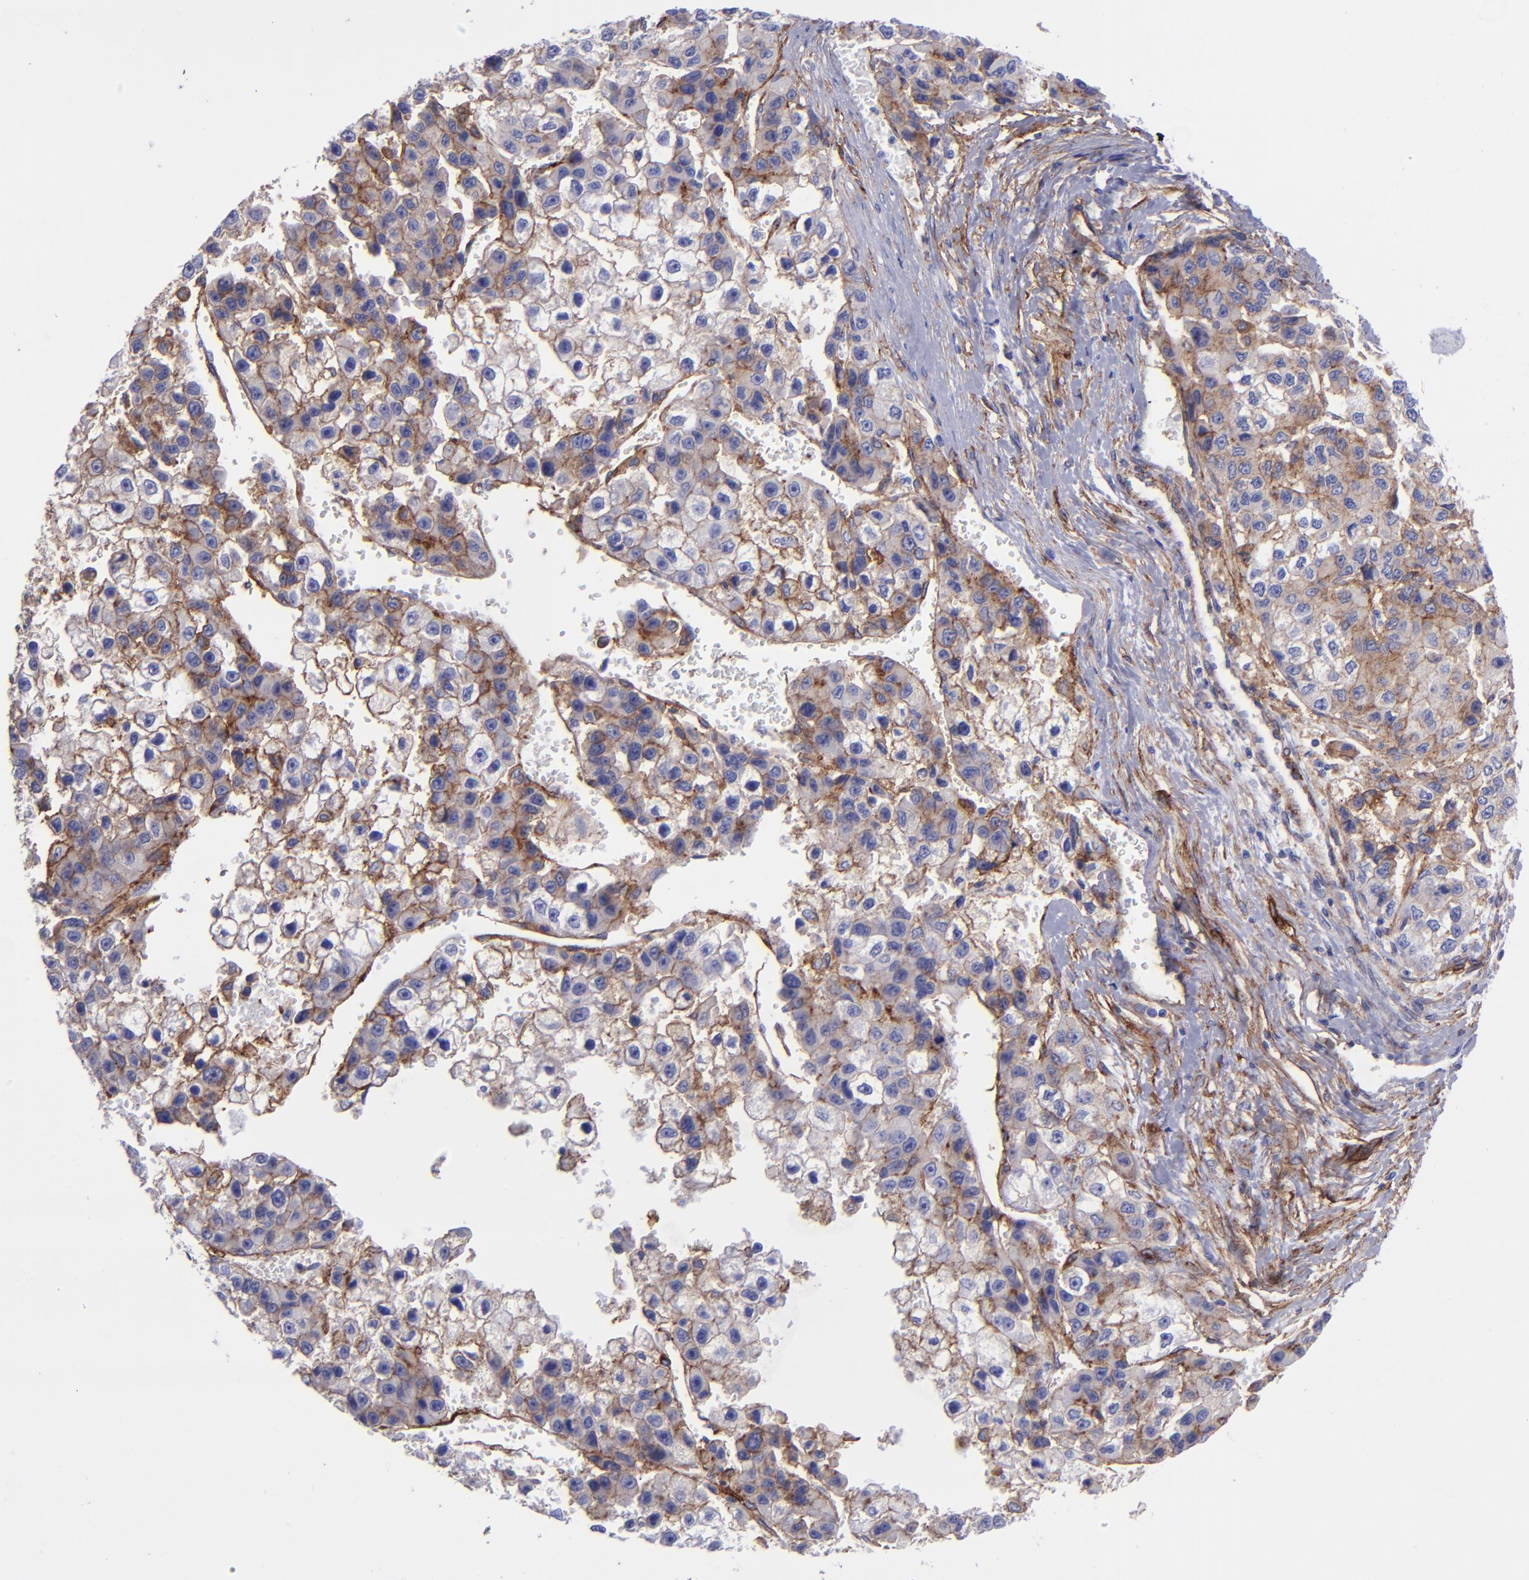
{"staining": {"intensity": "weak", "quantity": "<25%", "location": "cytoplasmic/membranous"}, "tissue": "liver cancer", "cell_type": "Tumor cells", "image_type": "cancer", "snomed": [{"axis": "morphology", "description": "Carcinoma, Hepatocellular, NOS"}, {"axis": "topography", "description": "Liver"}], "caption": "A photomicrograph of human hepatocellular carcinoma (liver) is negative for staining in tumor cells.", "gene": "ITGAV", "patient": {"sex": "female", "age": 66}}